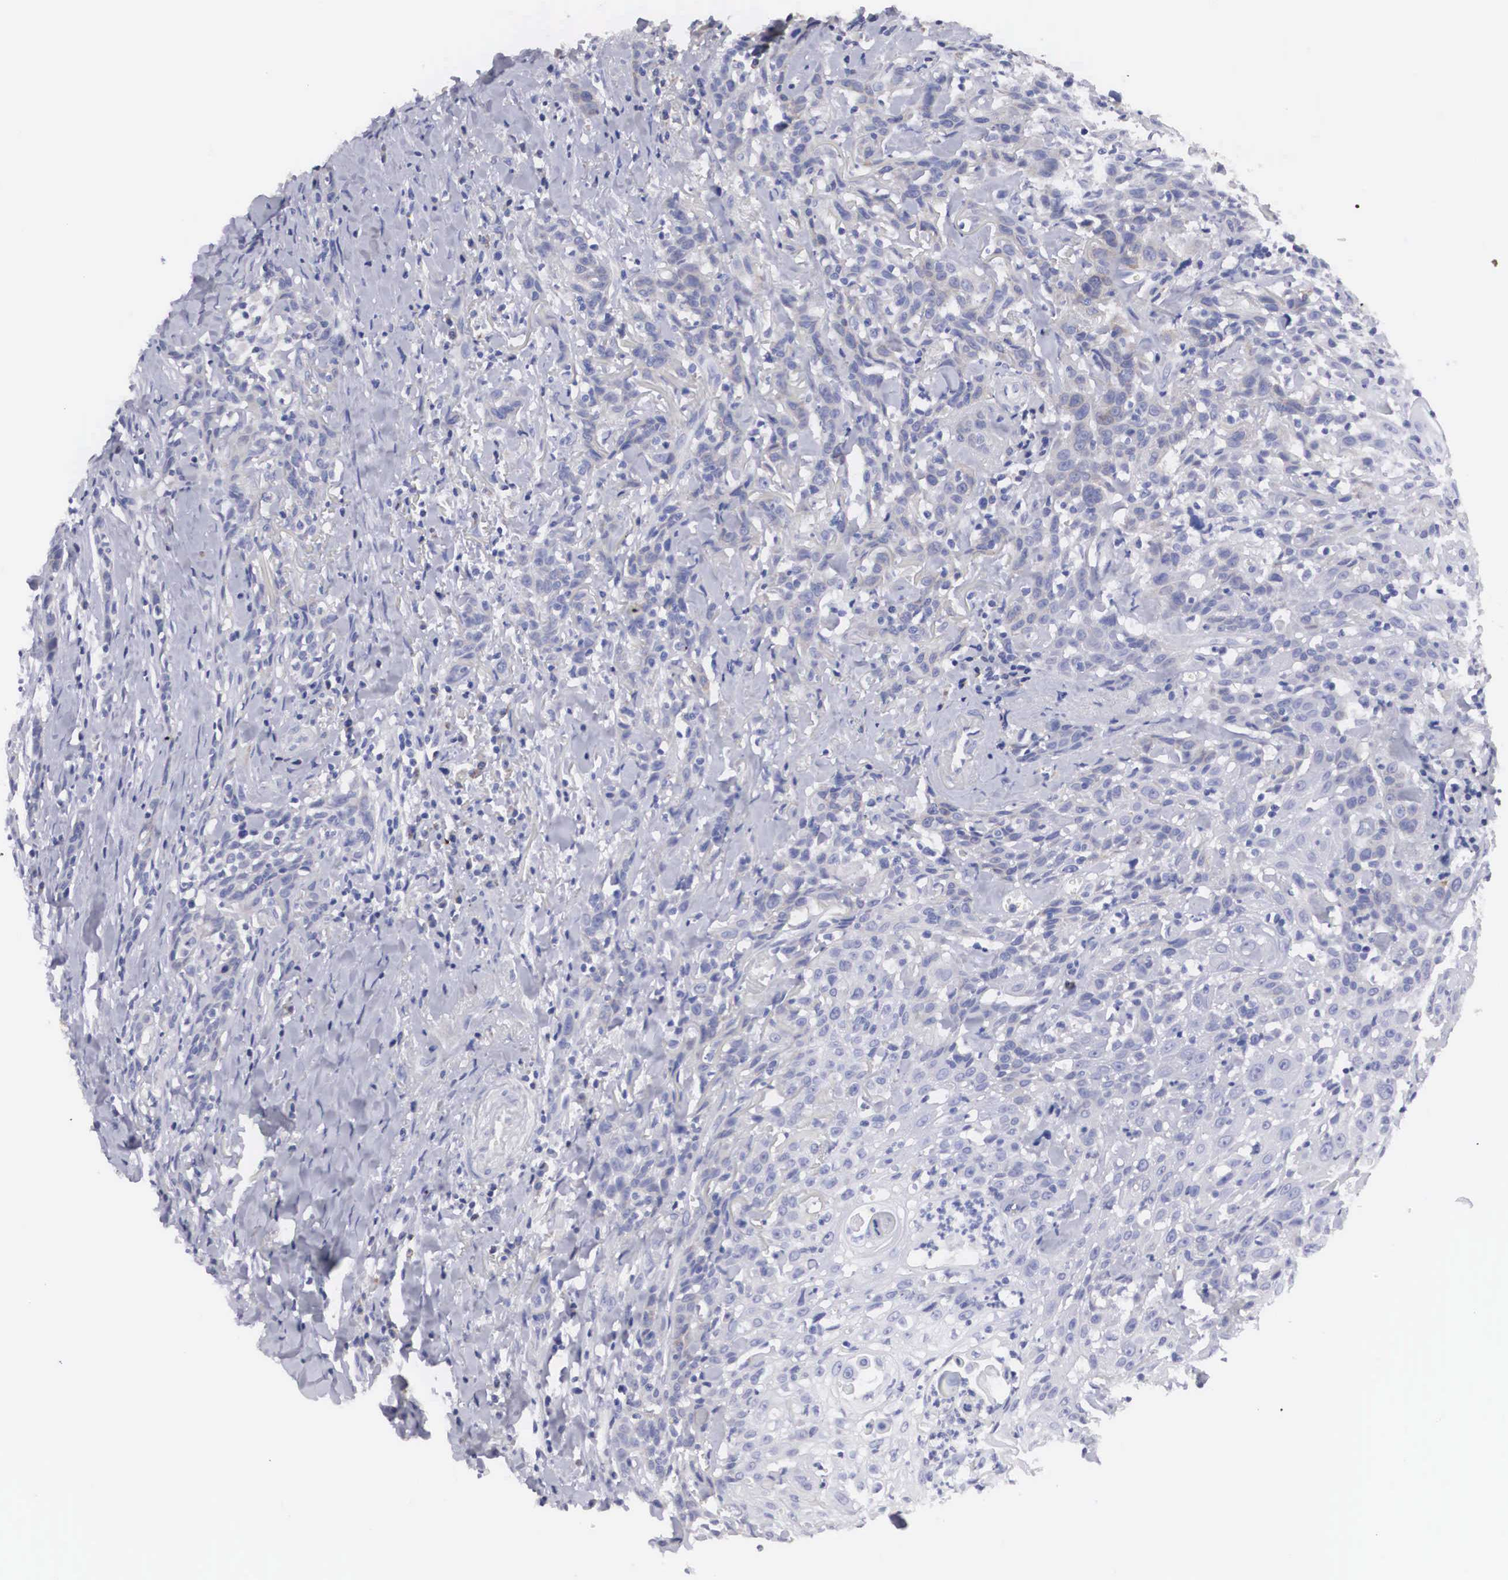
{"staining": {"intensity": "negative", "quantity": "none", "location": "none"}, "tissue": "head and neck cancer", "cell_type": "Tumor cells", "image_type": "cancer", "snomed": [{"axis": "morphology", "description": "Squamous cell carcinoma, NOS"}, {"axis": "topography", "description": "Oral tissue"}, {"axis": "topography", "description": "Head-Neck"}], "caption": "Immunohistochemistry (IHC) image of squamous cell carcinoma (head and neck) stained for a protein (brown), which reveals no positivity in tumor cells.", "gene": "ARMCX3", "patient": {"sex": "female", "age": 82}}